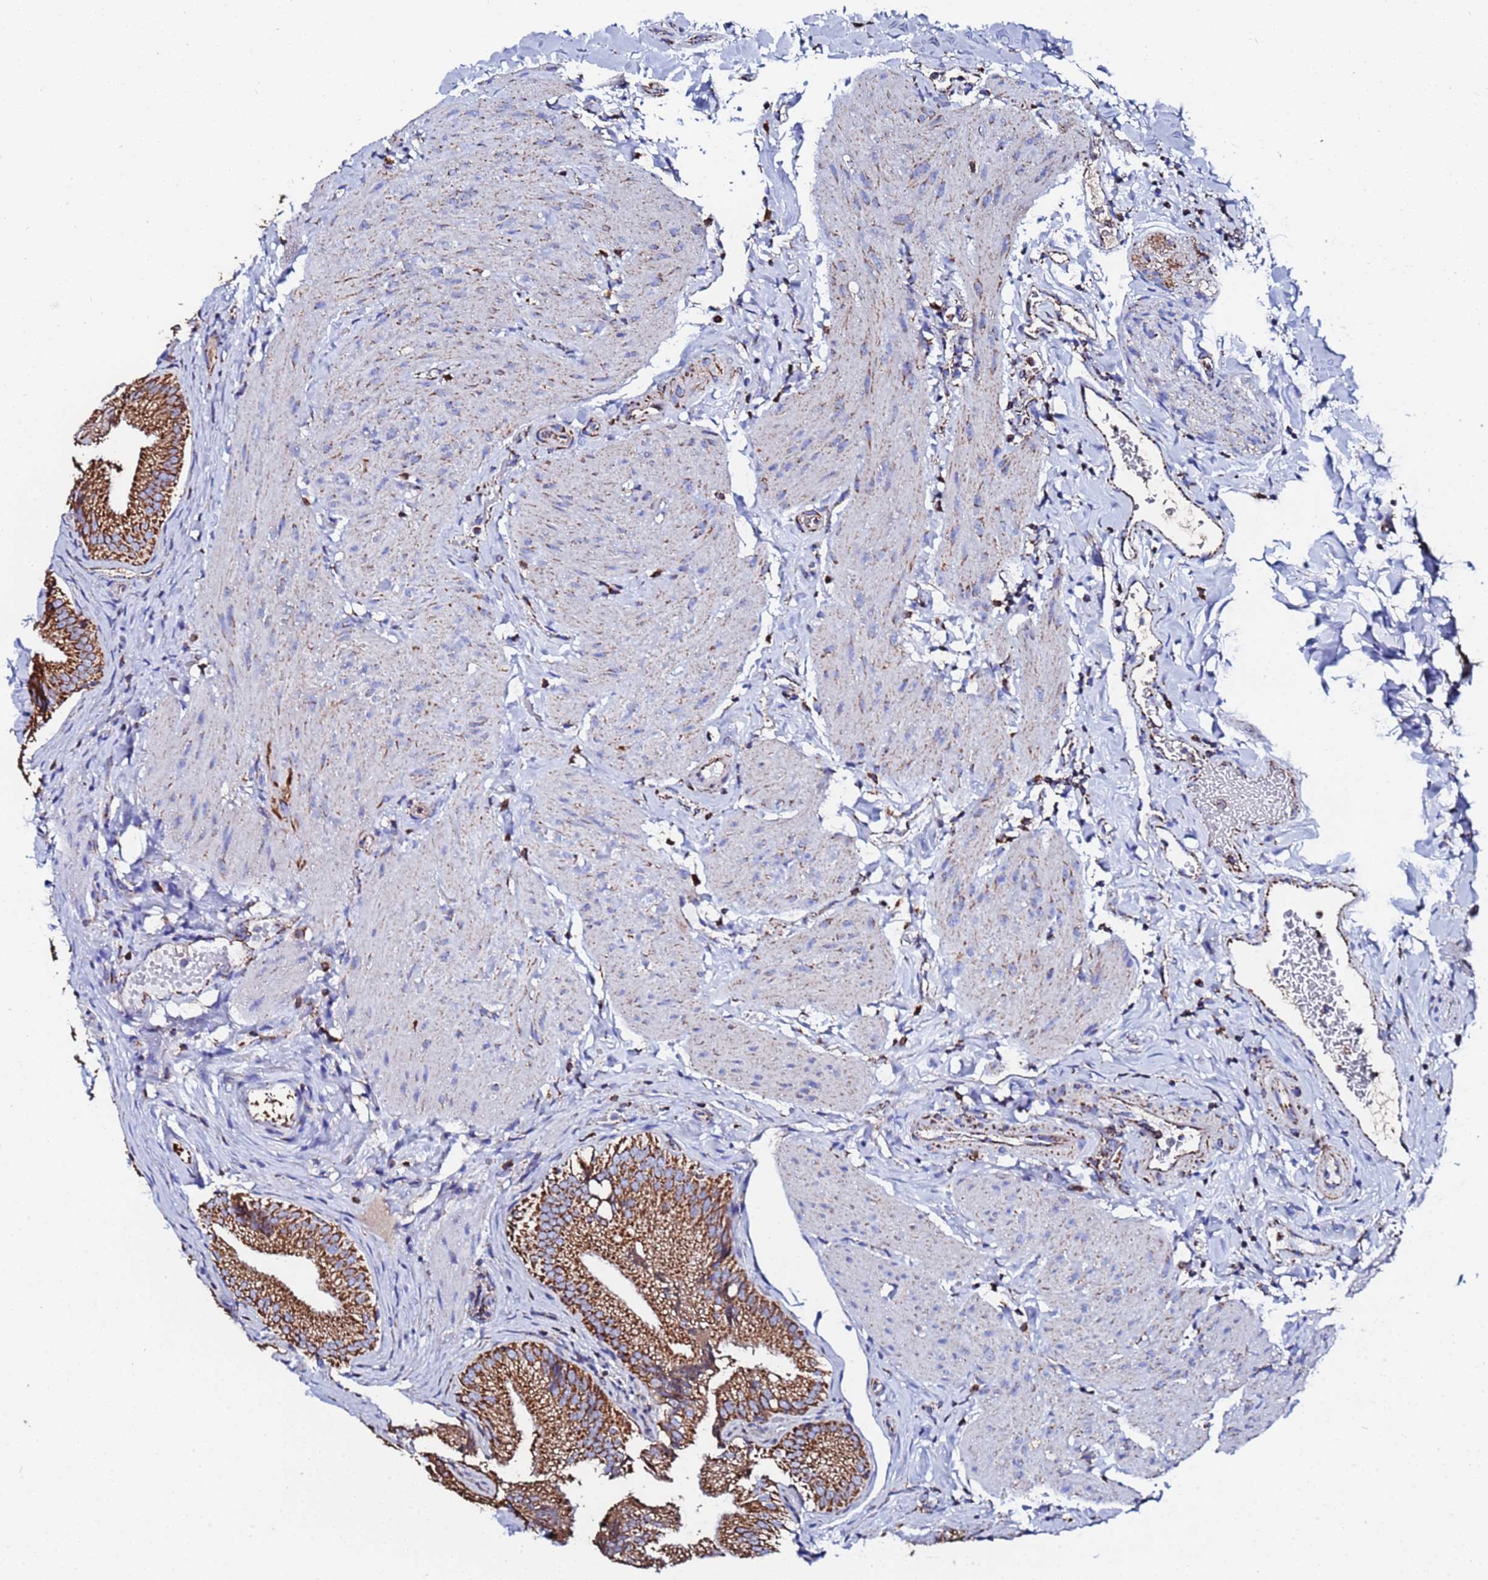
{"staining": {"intensity": "strong", "quantity": ">75%", "location": "cytoplasmic/membranous"}, "tissue": "gallbladder", "cell_type": "Glandular cells", "image_type": "normal", "snomed": [{"axis": "morphology", "description": "Normal tissue, NOS"}, {"axis": "topography", "description": "Gallbladder"}], "caption": "Immunohistochemistry (IHC) of normal gallbladder demonstrates high levels of strong cytoplasmic/membranous expression in about >75% of glandular cells.", "gene": "GLUD1", "patient": {"sex": "female", "age": 30}}